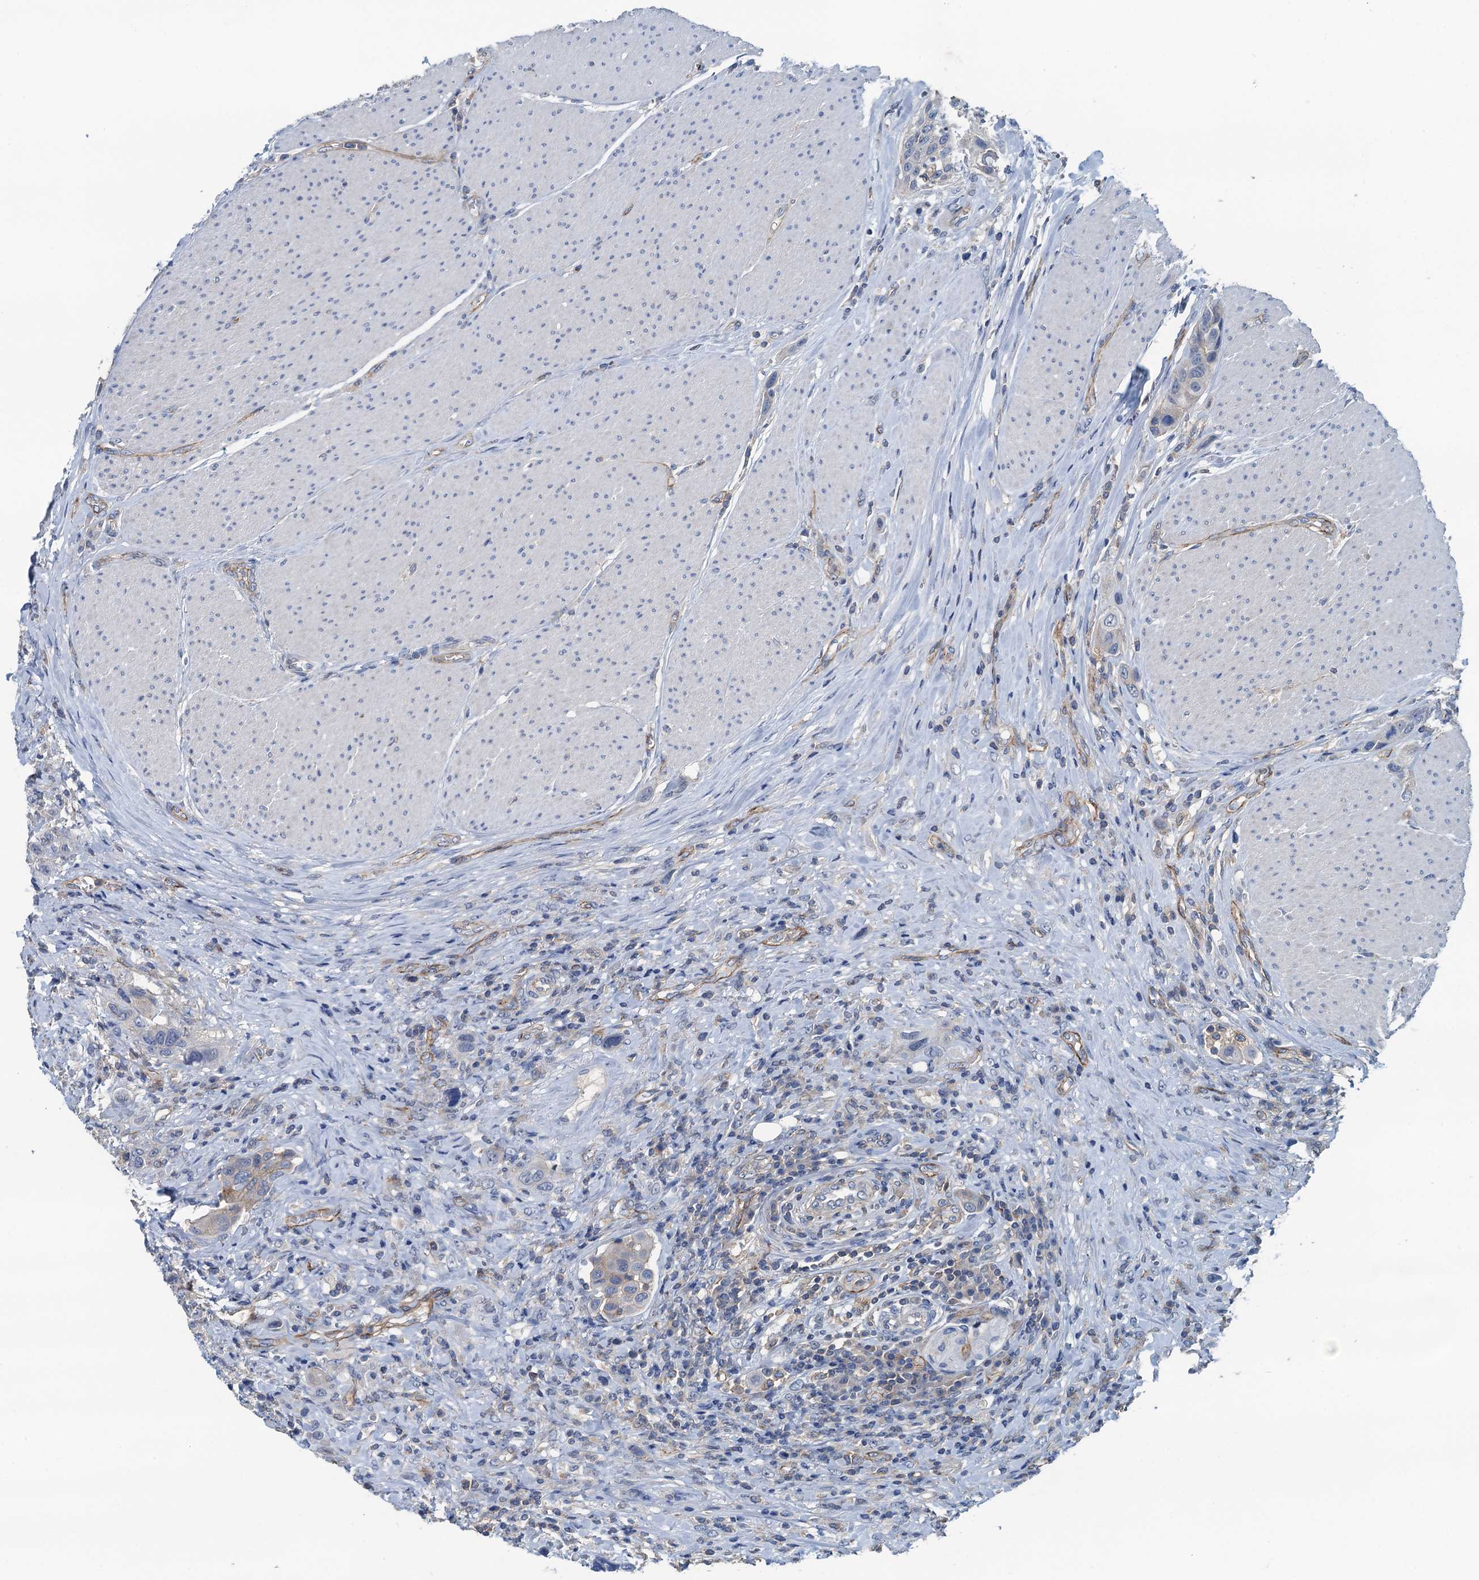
{"staining": {"intensity": "negative", "quantity": "none", "location": "none"}, "tissue": "urothelial cancer", "cell_type": "Tumor cells", "image_type": "cancer", "snomed": [{"axis": "morphology", "description": "Urothelial carcinoma, High grade"}, {"axis": "topography", "description": "Urinary bladder"}], "caption": "A micrograph of human urothelial cancer is negative for staining in tumor cells. Nuclei are stained in blue.", "gene": "THAP10", "patient": {"sex": "male", "age": 50}}